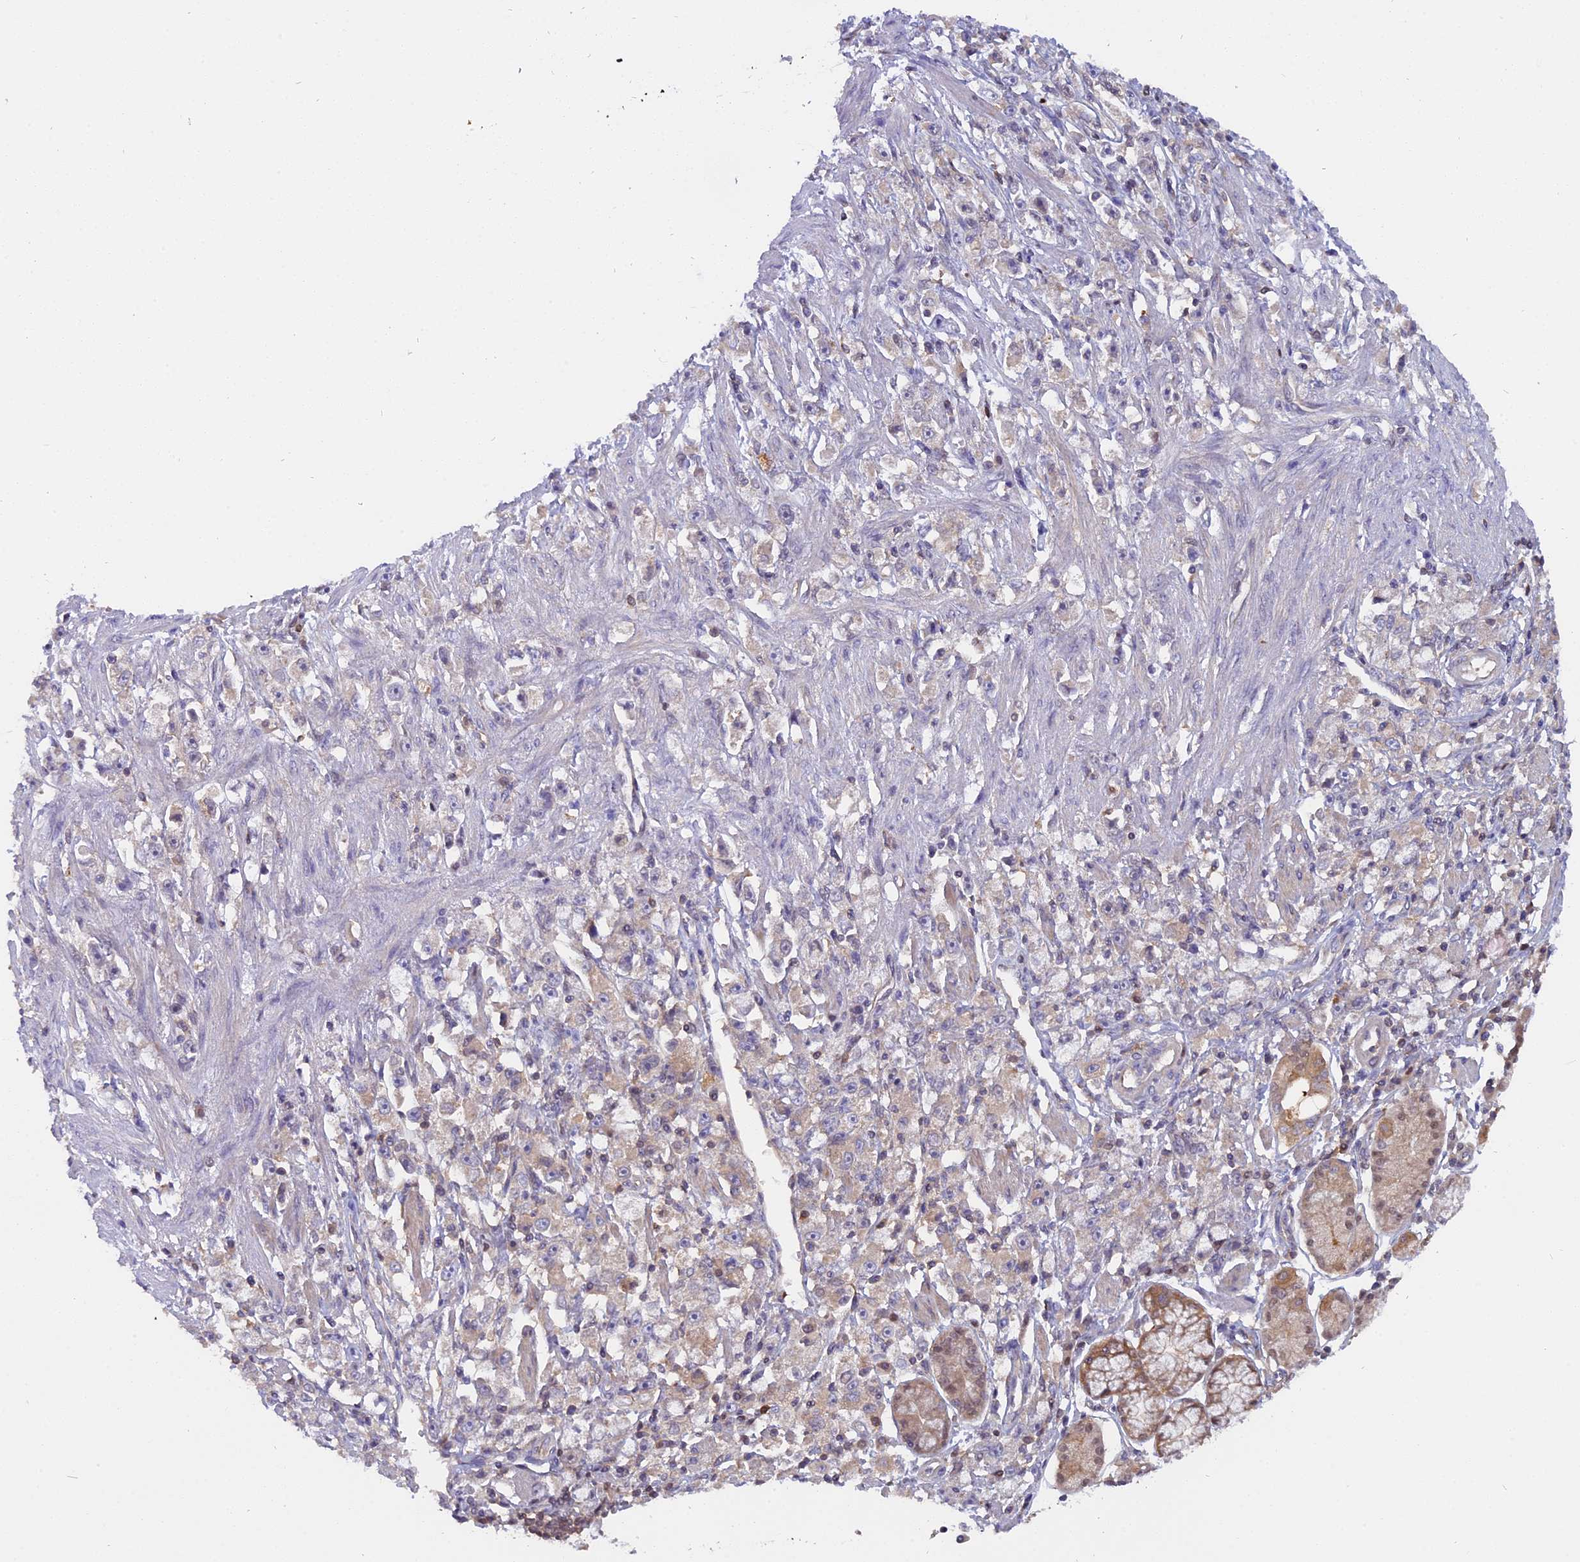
{"staining": {"intensity": "negative", "quantity": "none", "location": "none"}, "tissue": "stomach cancer", "cell_type": "Tumor cells", "image_type": "cancer", "snomed": [{"axis": "morphology", "description": "Adenocarcinoma, NOS"}, {"axis": "topography", "description": "Stomach"}], "caption": "An IHC photomicrograph of adenocarcinoma (stomach) is shown. There is no staining in tumor cells of adenocarcinoma (stomach).", "gene": "FAM118B", "patient": {"sex": "female", "age": 59}}